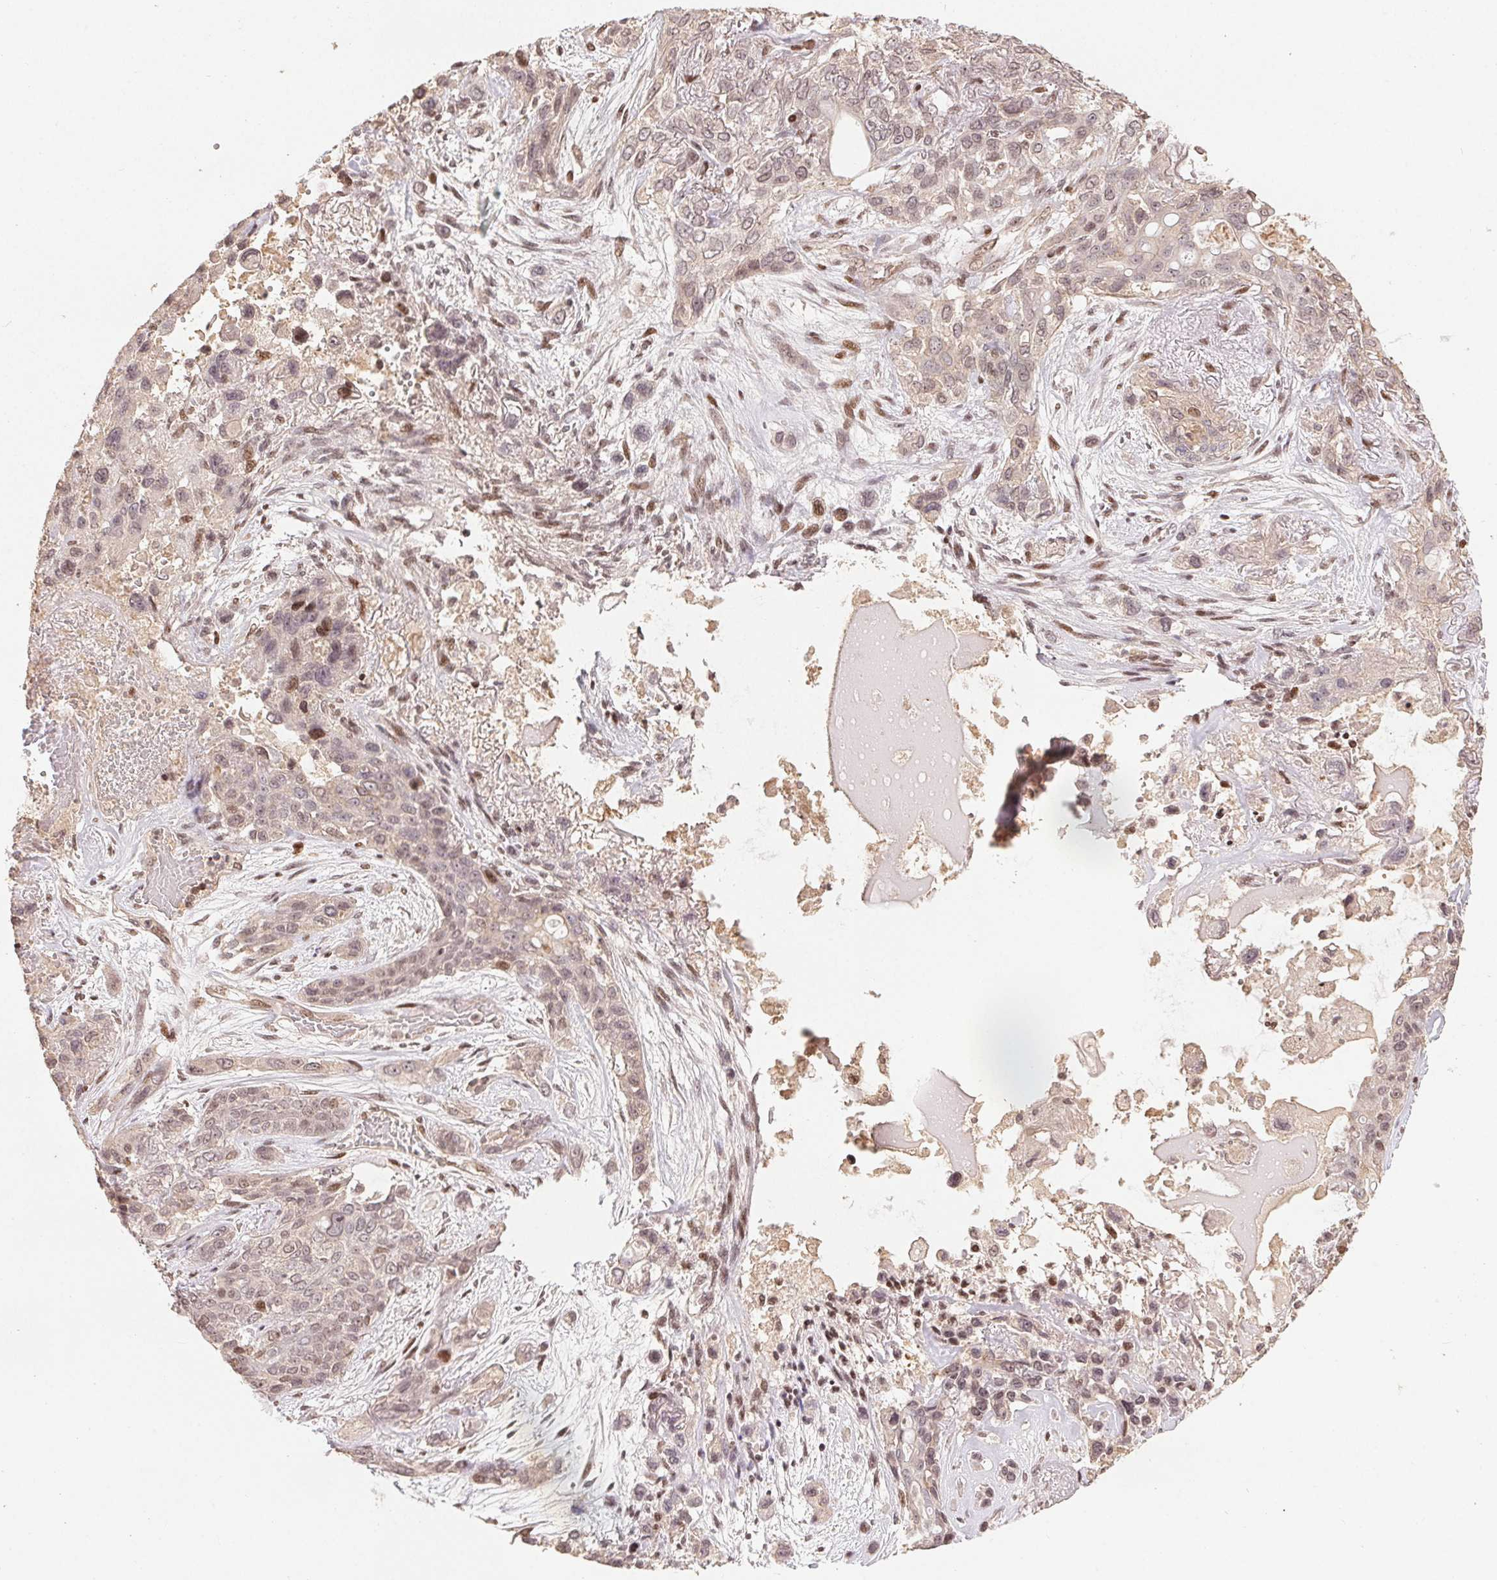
{"staining": {"intensity": "negative", "quantity": "none", "location": "none"}, "tissue": "lung cancer", "cell_type": "Tumor cells", "image_type": "cancer", "snomed": [{"axis": "morphology", "description": "Squamous cell carcinoma, NOS"}, {"axis": "topography", "description": "Lung"}], "caption": "This is a micrograph of immunohistochemistry staining of lung cancer, which shows no staining in tumor cells.", "gene": "MAPKAPK2", "patient": {"sex": "female", "age": 70}}